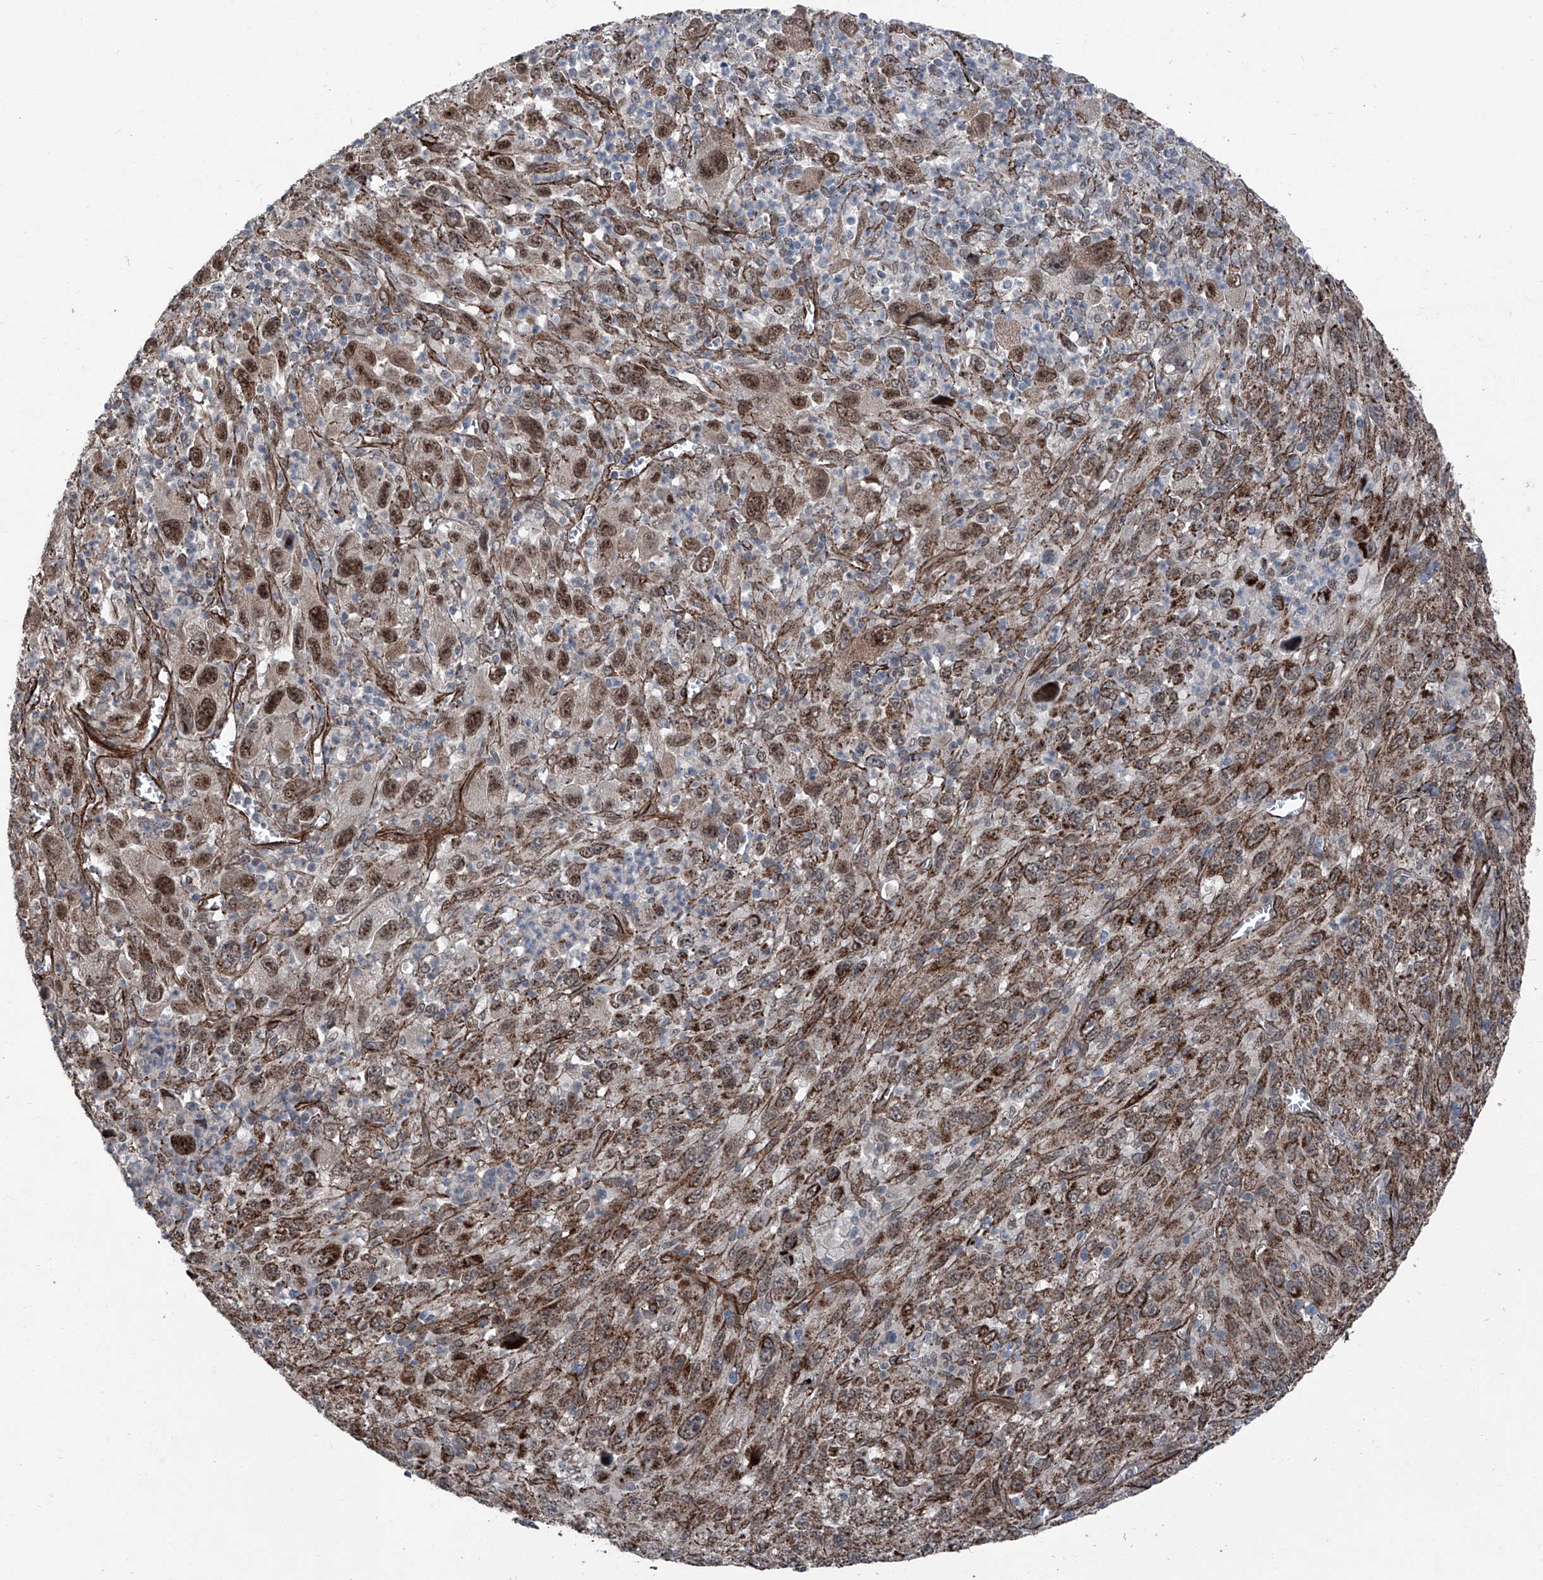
{"staining": {"intensity": "moderate", "quantity": ">75%", "location": "cytoplasmic/membranous,nuclear"}, "tissue": "melanoma", "cell_type": "Tumor cells", "image_type": "cancer", "snomed": [{"axis": "morphology", "description": "Malignant melanoma, Metastatic site"}, {"axis": "topography", "description": "Skin"}], "caption": "The photomicrograph displays staining of melanoma, revealing moderate cytoplasmic/membranous and nuclear protein staining (brown color) within tumor cells.", "gene": "COA7", "patient": {"sex": "female", "age": 56}}